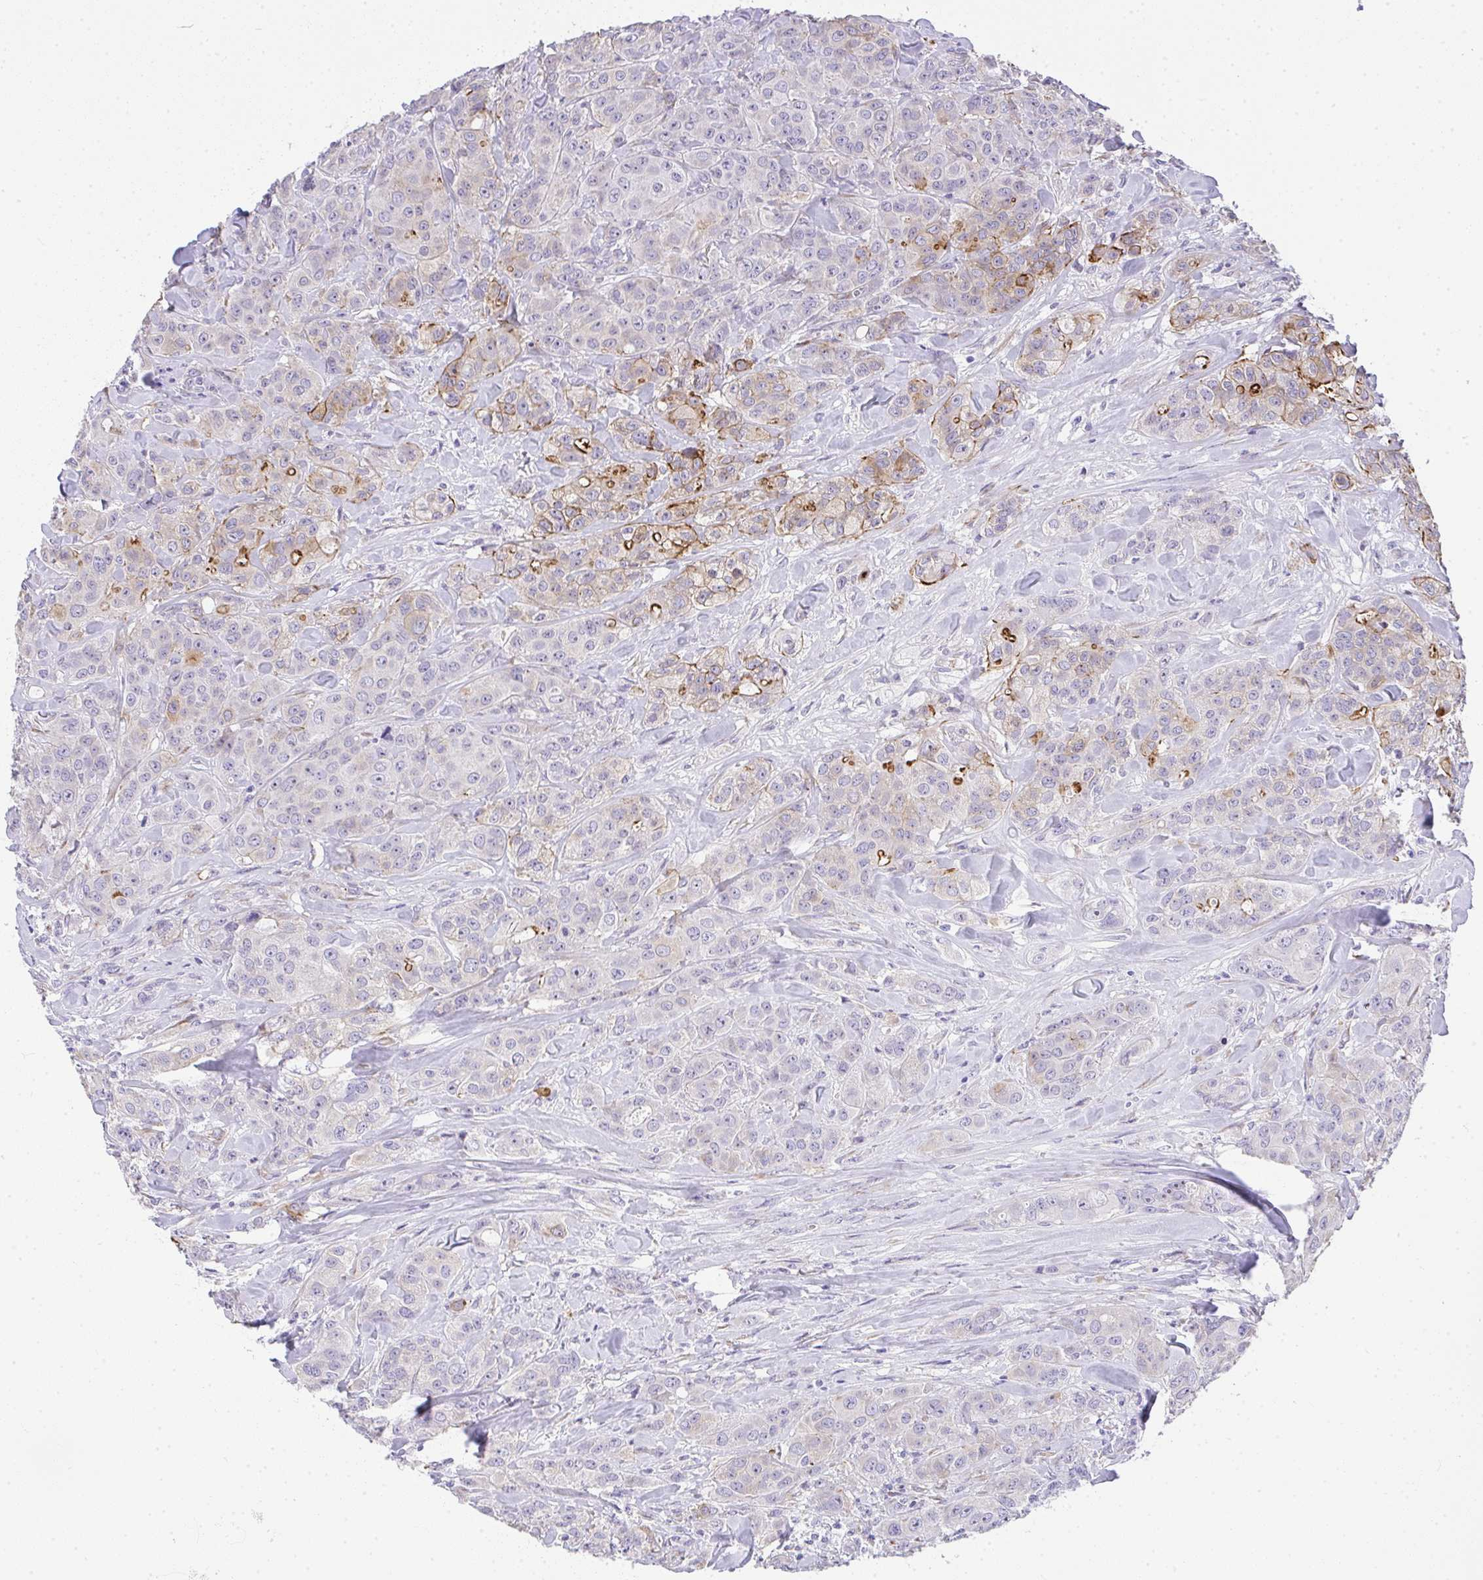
{"staining": {"intensity": "moderate", "quantity": "<25%", "location": "cytoplasmic/membranous"}, "tissue": "breast cancer", "cell_type": "Tumor cells", "image_type": "cancer", "snomed": [{"axis": "morphology", "description": "Normal tissue, NOS"}, {"axis": "morphology", "description": "Duct carcinoma"}, {"axis": "topography", "description": "Breast"}], "caption": "Invasive ductal carcinoma (breast) stained with a brown dye displays moderate cytoplasmic/membranous positive staining in about <25% of tumor cells.", "gene": "ADRA2C", "patient": {"sex": "female", "age": 43}}